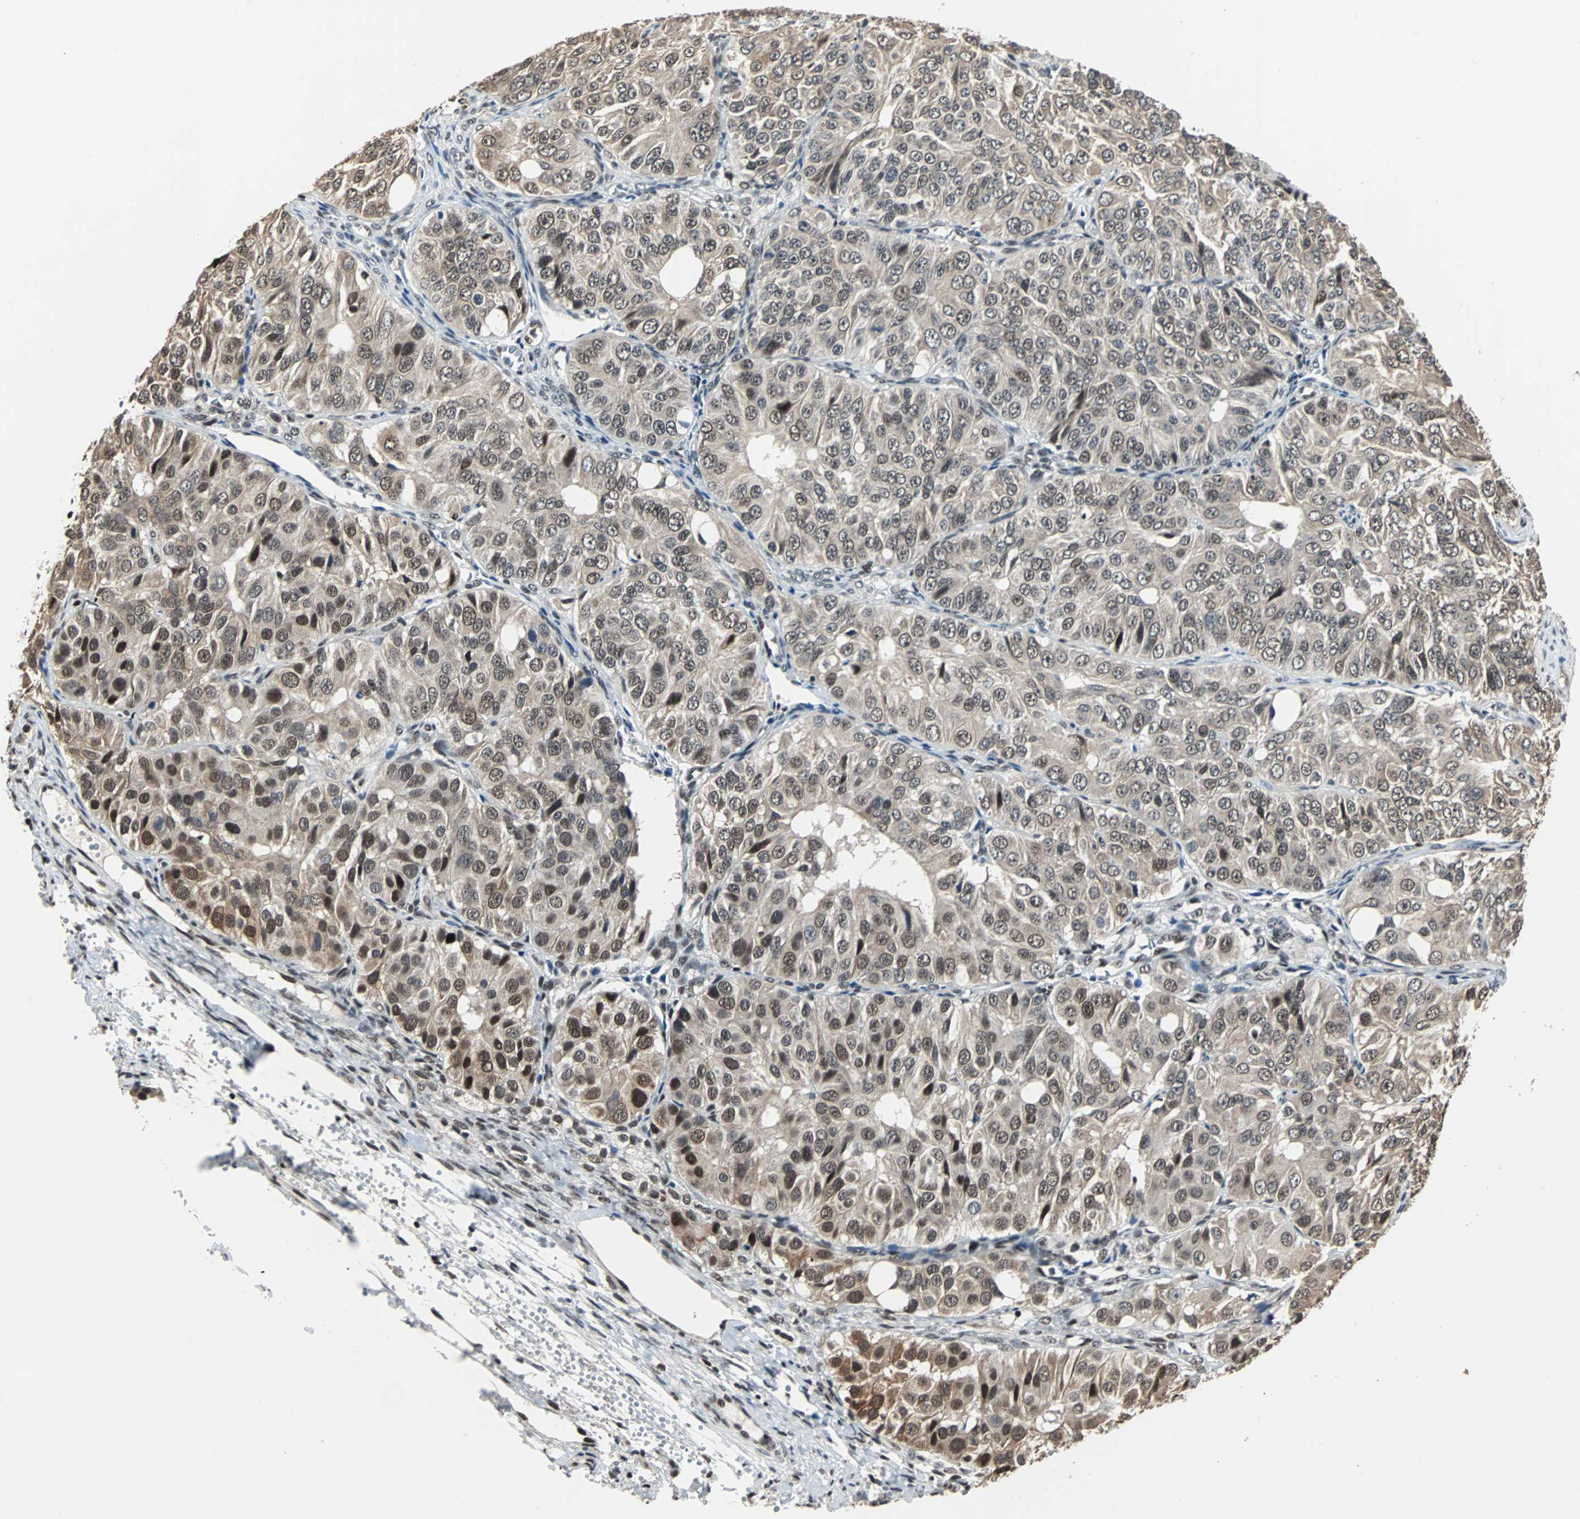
{"staining": {"intensity": "moderate", "quantity": ">75%", "location": "cytoplasmic/membranous,nuclear"}, "tissue": "ovarian cancer", "cell_type": "Tumor cells", "image_type": "cancer", "snomed": [{"axis": "morphology", "description": "Carcinoma, endometroid"}, {"axis": "topography", "description": "Ovary"}], "caption": "This image exhibits immunohistochemistry (IHC) staining of human ovarian endometroid carcinoma, with medium moderate cytoplasmic/membranous and nuclear staining in about >75% of tumor cells.", "gene": "TERF2IP", "patient": {"sex": "female", "age": 51}}